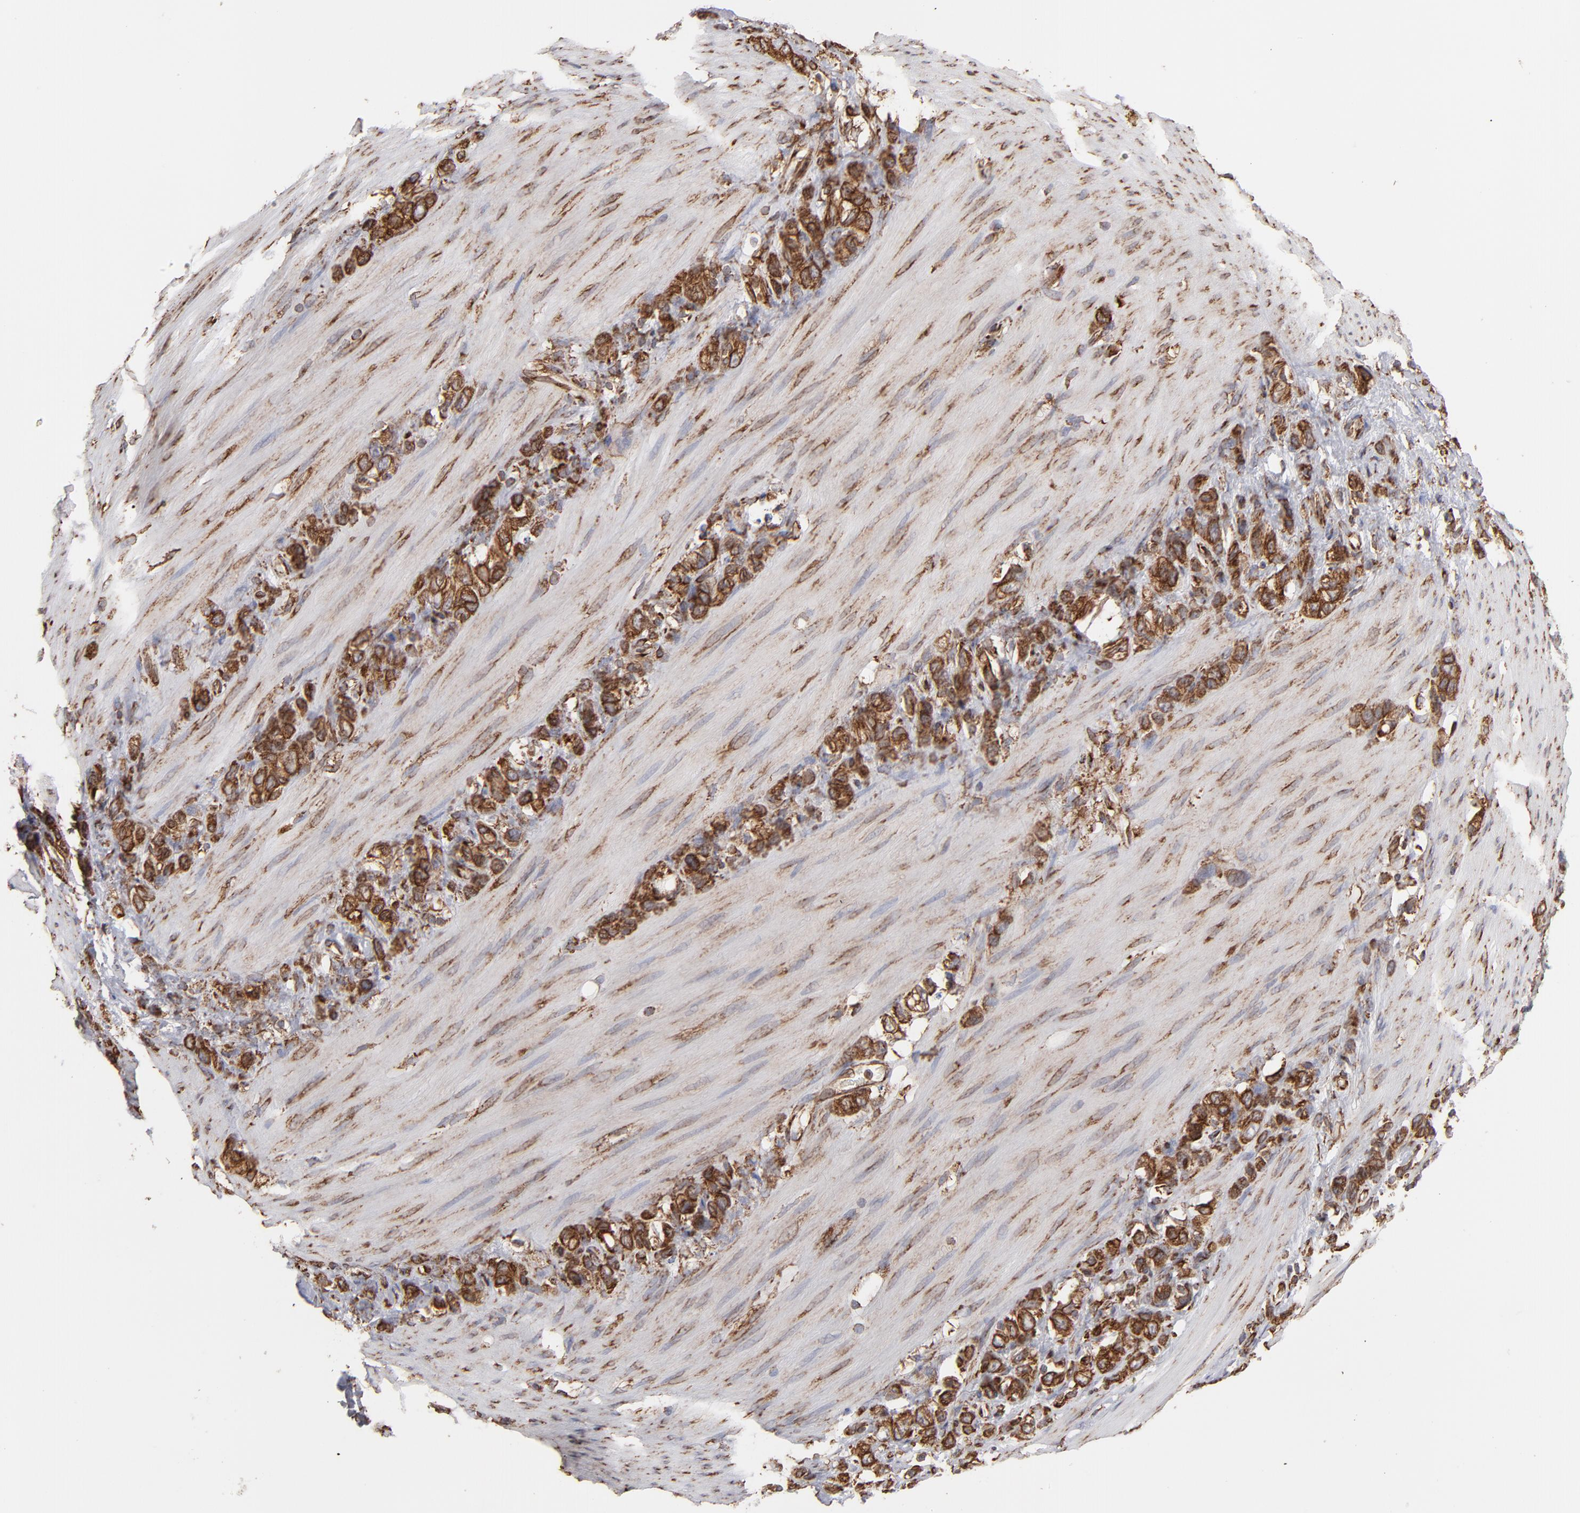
{"staining": {"intensity": "moderate", "quantity": ">75%", "location": "cytoplasmic/membranous"}, "tissue": "stomach cancer", "cell_type": "Tumor cells", "image_type": "cancer", "snomed": [{"axis": "morphology", "description": "Normal tissue, NOS"}, {"axis": "morphology", "description": "Adenocarcinoma, NOS"}, {"axis": "morphology", "description": "Adenocarcinoma, High grade"}, {"axis": "topography", "description": "Stomach, upper"}, {"axis": "topography", "description": "Stomach"}], "caption": "Human adenocarcinoma (stomach) stained with a protein marker shows moderate staining in tumor cells.", "gene": "KTN1", "patient": {"sex": "female", "age": 65}}